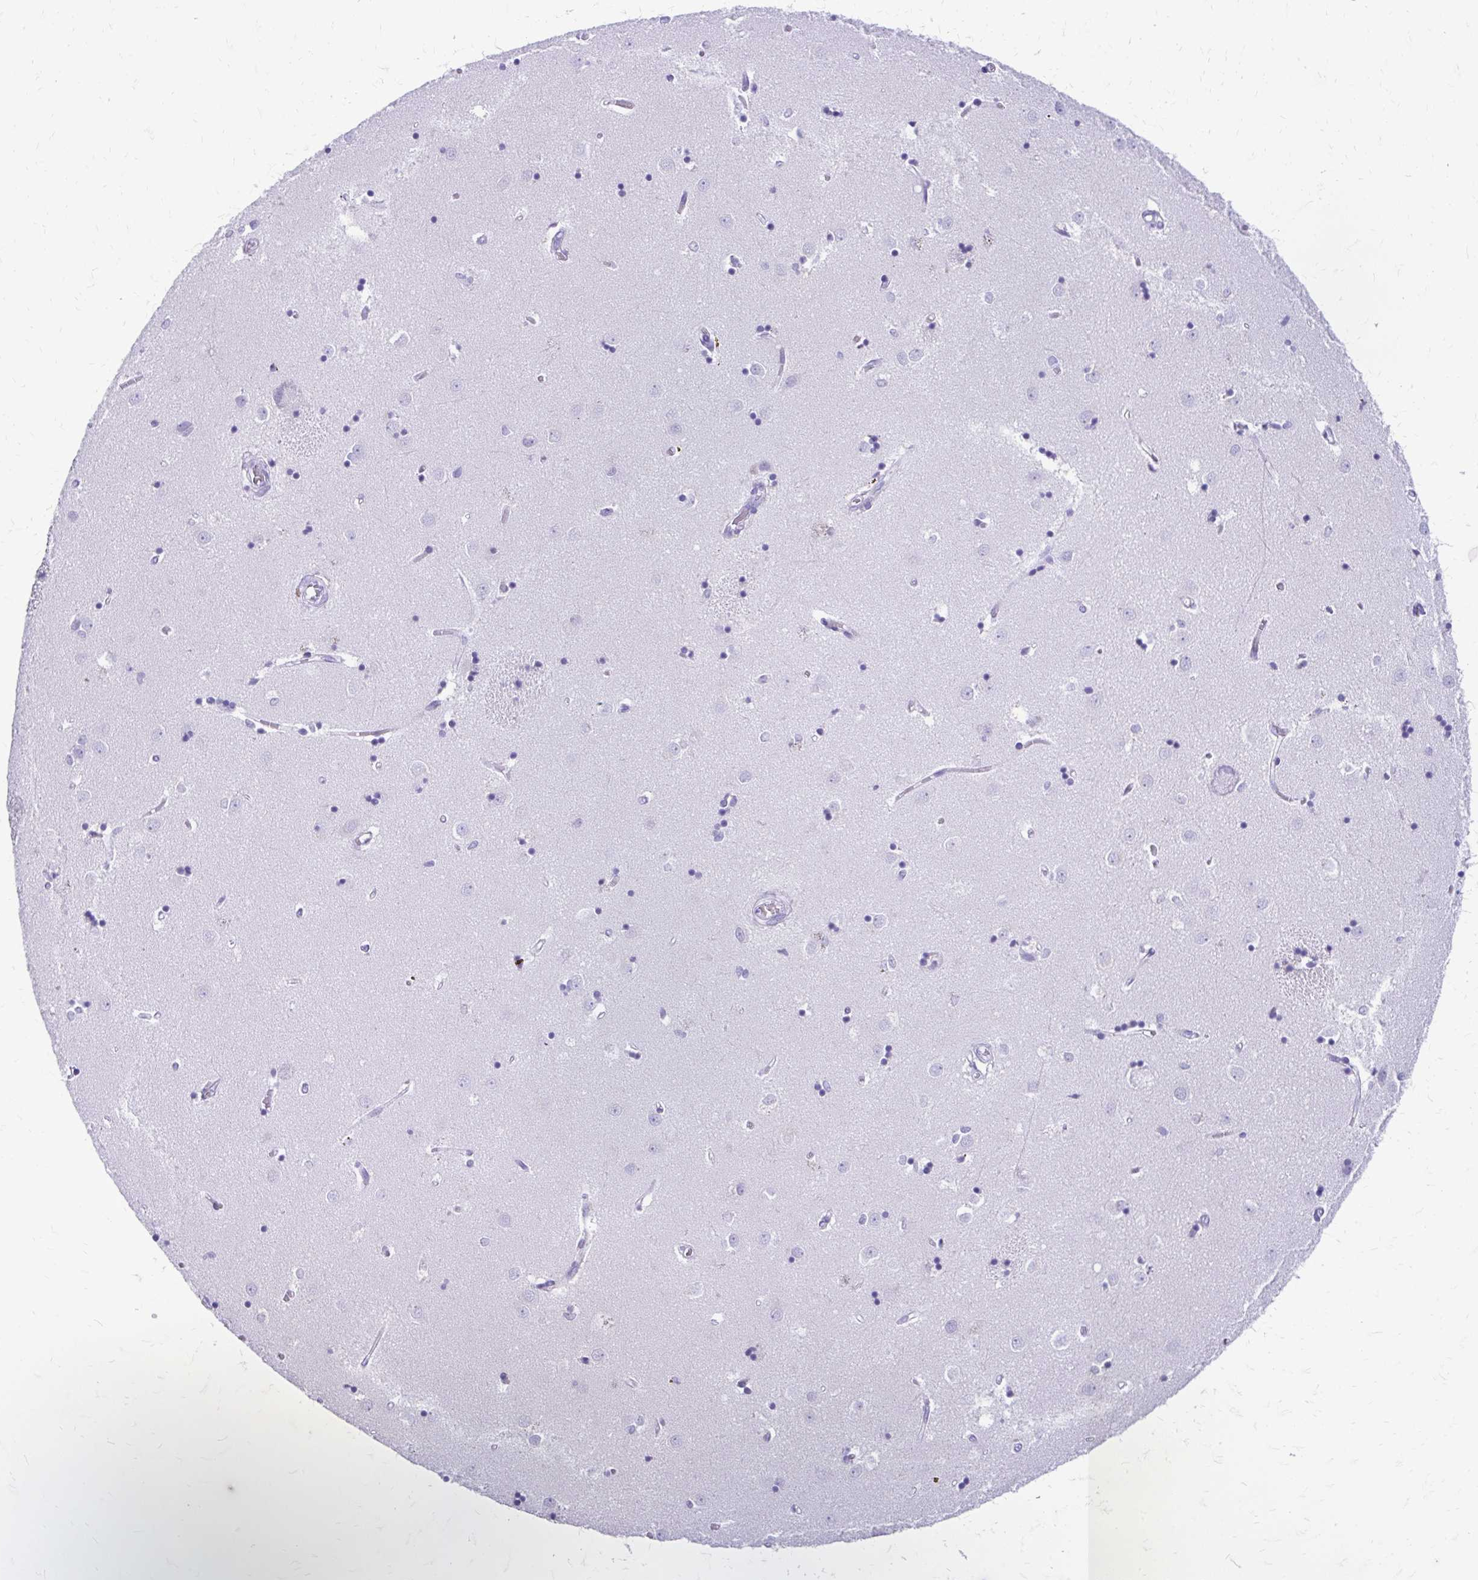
{"staining": {"intensity": "negative", "quantity": "none", "location": "none"}, "tissue": "caudate", "cell_type": "Glial cells", "image_type": "normal", "snomed": [{"axis": "morphology", "description": "Normal tissue, NOS"}, {"axis": "topography", "description": "Lateral ventricle wall"}], "caption": "Image shows no significant protein positivity in glial cells of normal caudate. (Immunohistochemistry, brightfield microscopy, high magnification).", "gene": "SATL1", "patient": {"sex": "male", "age": 54}}